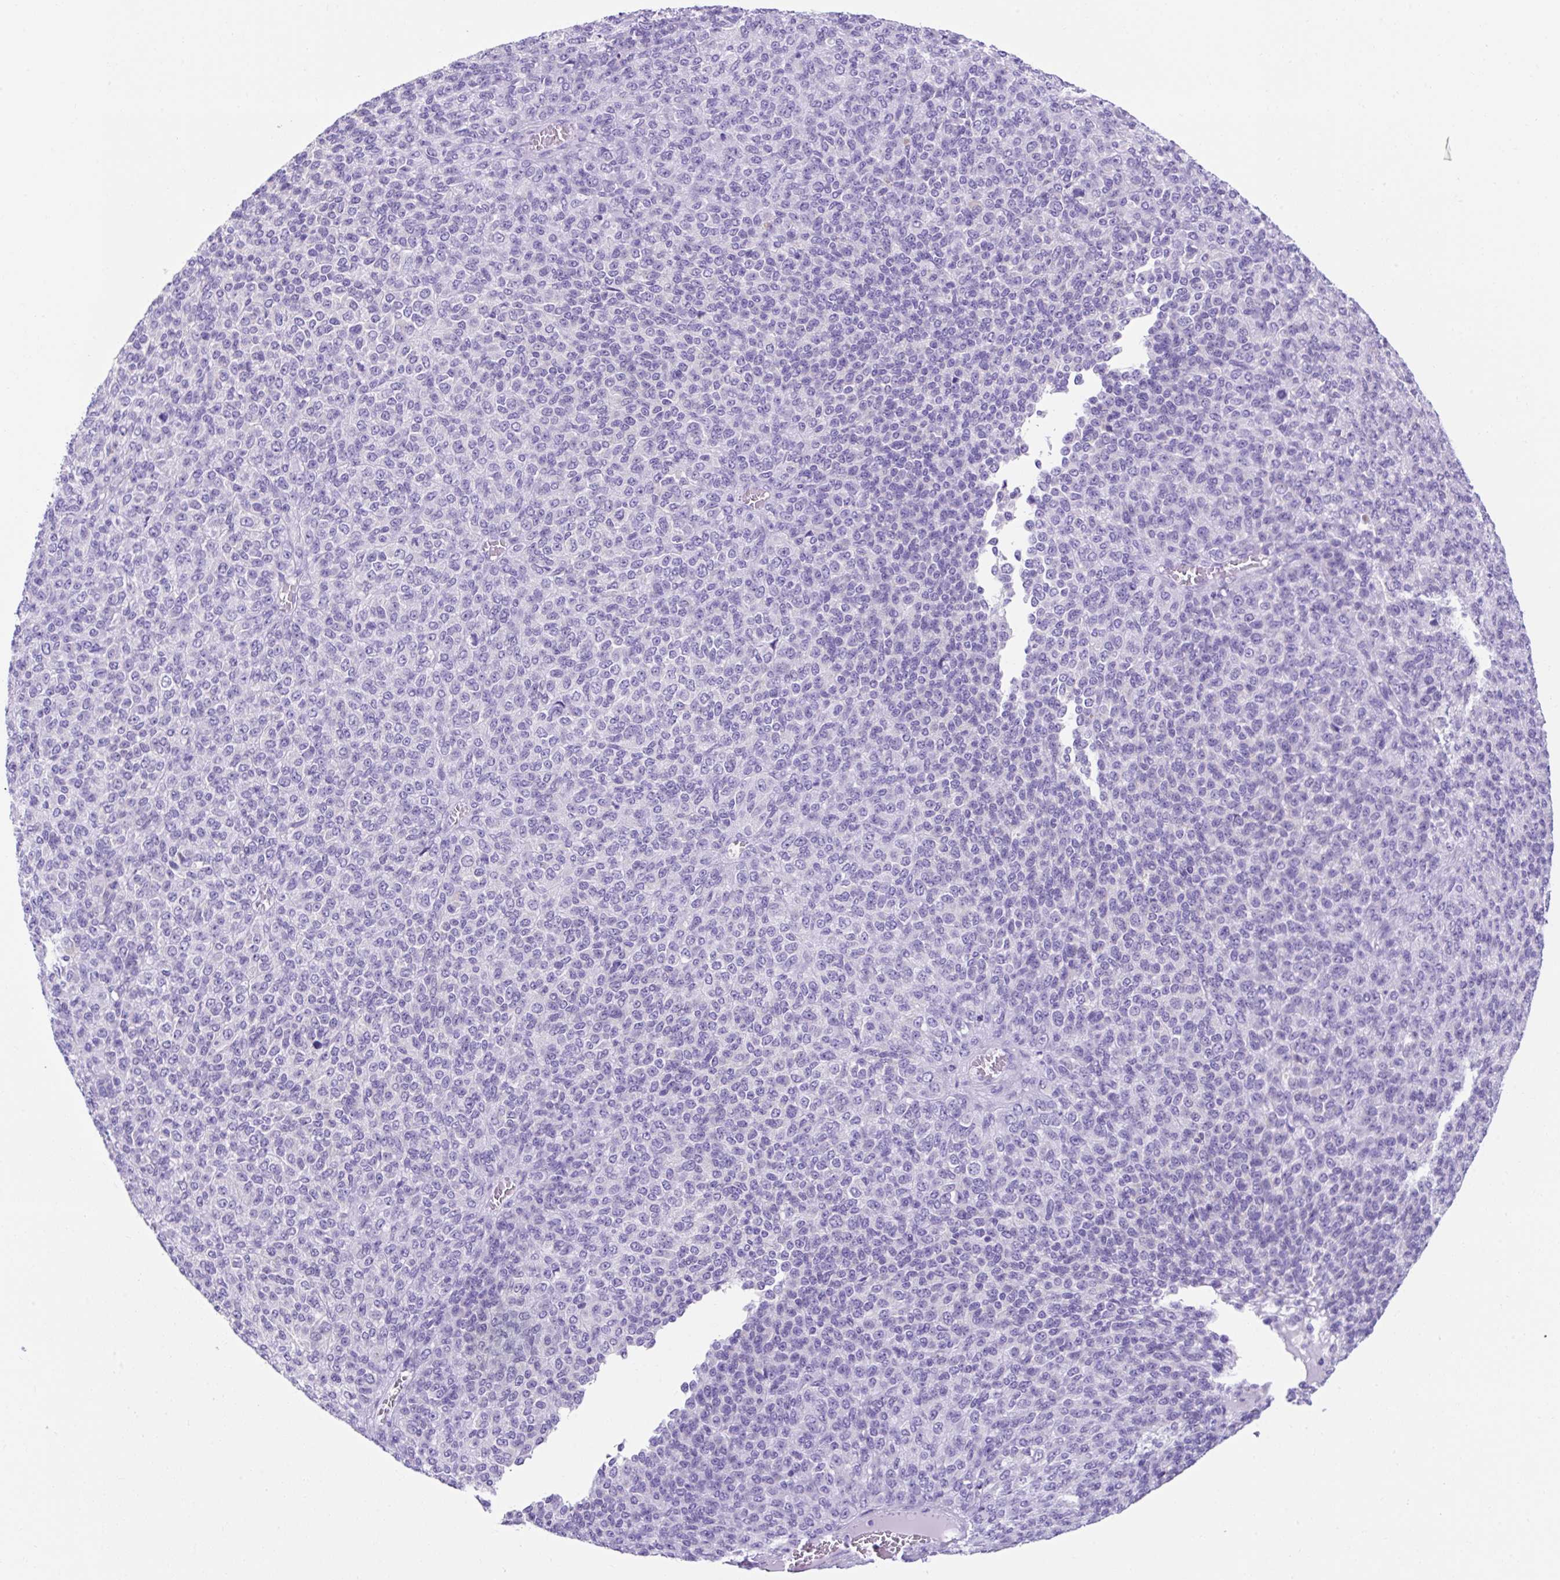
{"staining": {"intensity": "negative", "quantity": "none", "location": "none"}, "tissue": "melanoma", "cell_type": "Tumor cells", "image_type": "cancer", "snomed": [{"axis": "morphology", "description": "Malignant melanoma, Metastatic site"}, {"axis": "topography", "description": "Brain"}], "caption": "Malignant melanoma (metastatic site) was stained to show a protein in brown. There is no significant expression in tumor cells.", "gene": "KRT12", "patient": {"sex": "female", "age": 56}}